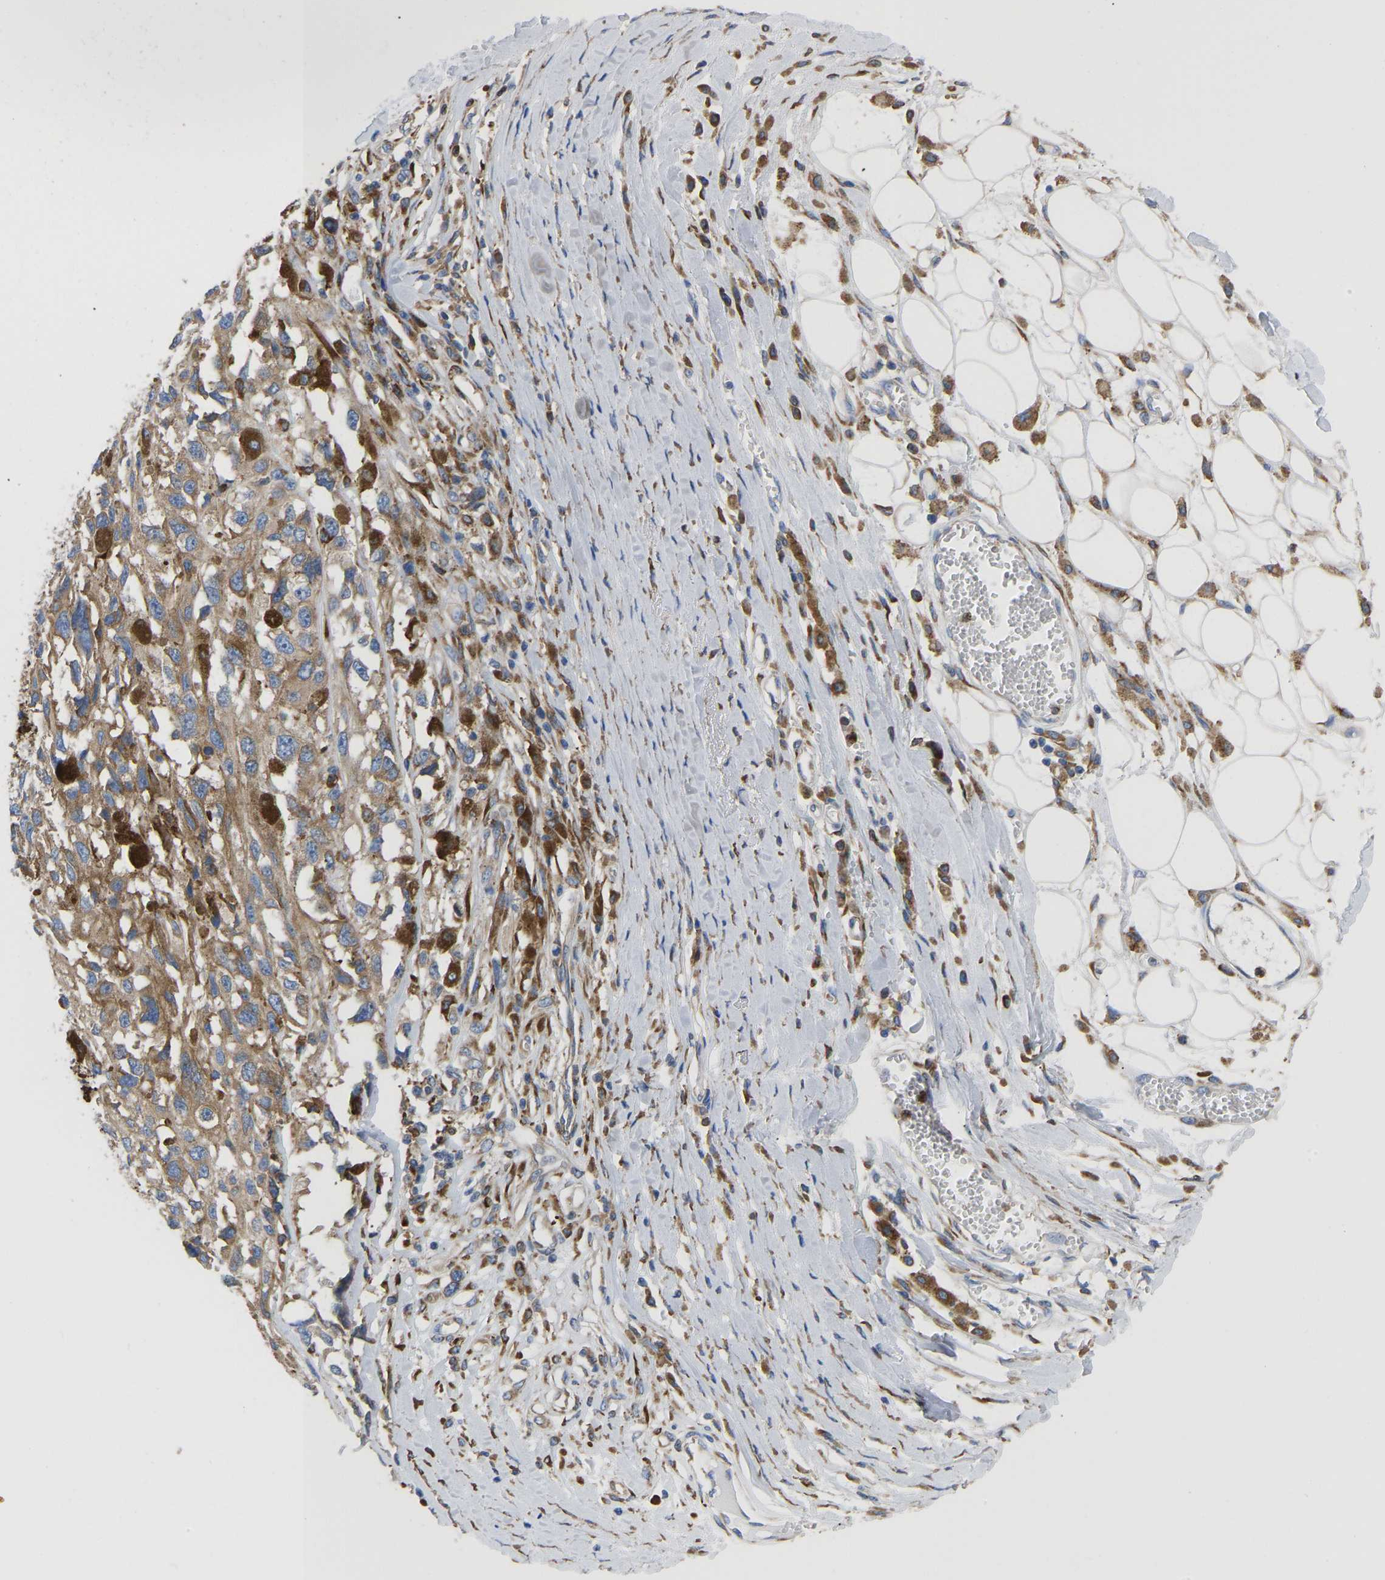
{"staining": {"intensity": "moderate", "quantity": ">75%", "location": "cytoplasmic/membranous"}, "tissue": "melanoma", "cell_type": "Tumor cells", "image_type": "cancer", "snomed": [{"axis": "morphology", "description": "Malignant melanoma, Metastatic site"}, {"axis": "topography", "description": "Lymph node"}], "caption": "An image of human malignant melanoma (metastatic site) stained for a protein exhibits moderate cytoplasmic/membranous brown staining in tumor cells.", "gene": "P4HB", "patient": {"sex": "male", "age": 59}}